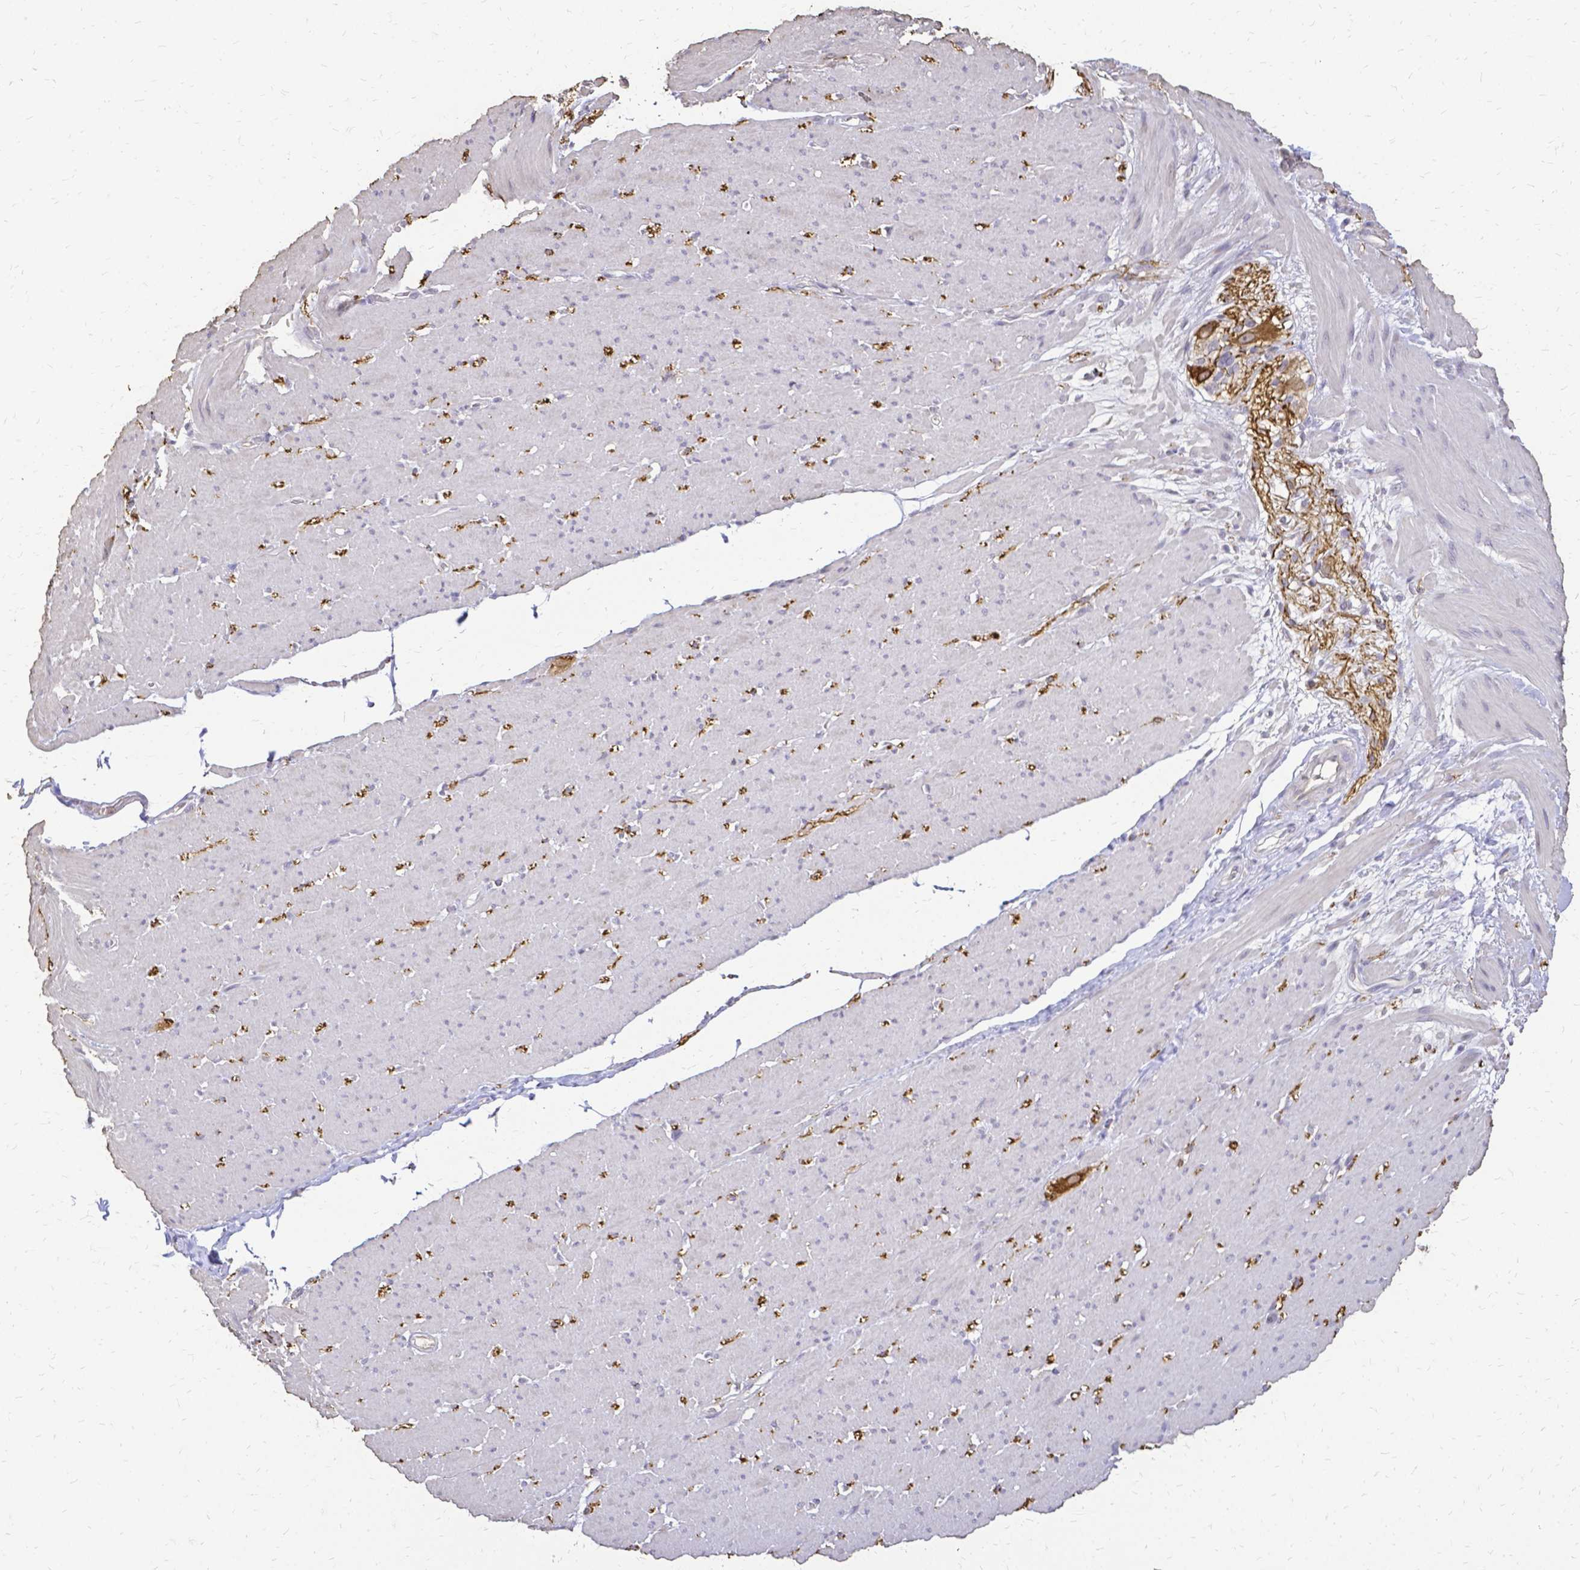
{"staining": {"intensity": "negative", "quantity": "none", "location": "none"}, "tissue": "smooth muscle", "cell_type": "Smooth muscle cells", "image_type": "normal", "snomed": [{"axis": "morphology", "description": "Normal tissue, NOS"}, {"axis": "topography", "description": "Smooth muscle"}, {"axis": "topography", "description": "Rectum"}], "caption": "This is a photomicrograph of IHC staining of unremarkable smooth muscle, which shows no positivity in smooth muscle cells. (DAB (3,3'-diaminobenzidine) immunohistochemistry, high magnification).", "gene": "CIB1", "patient": {"sex": "male", "age": 53}}